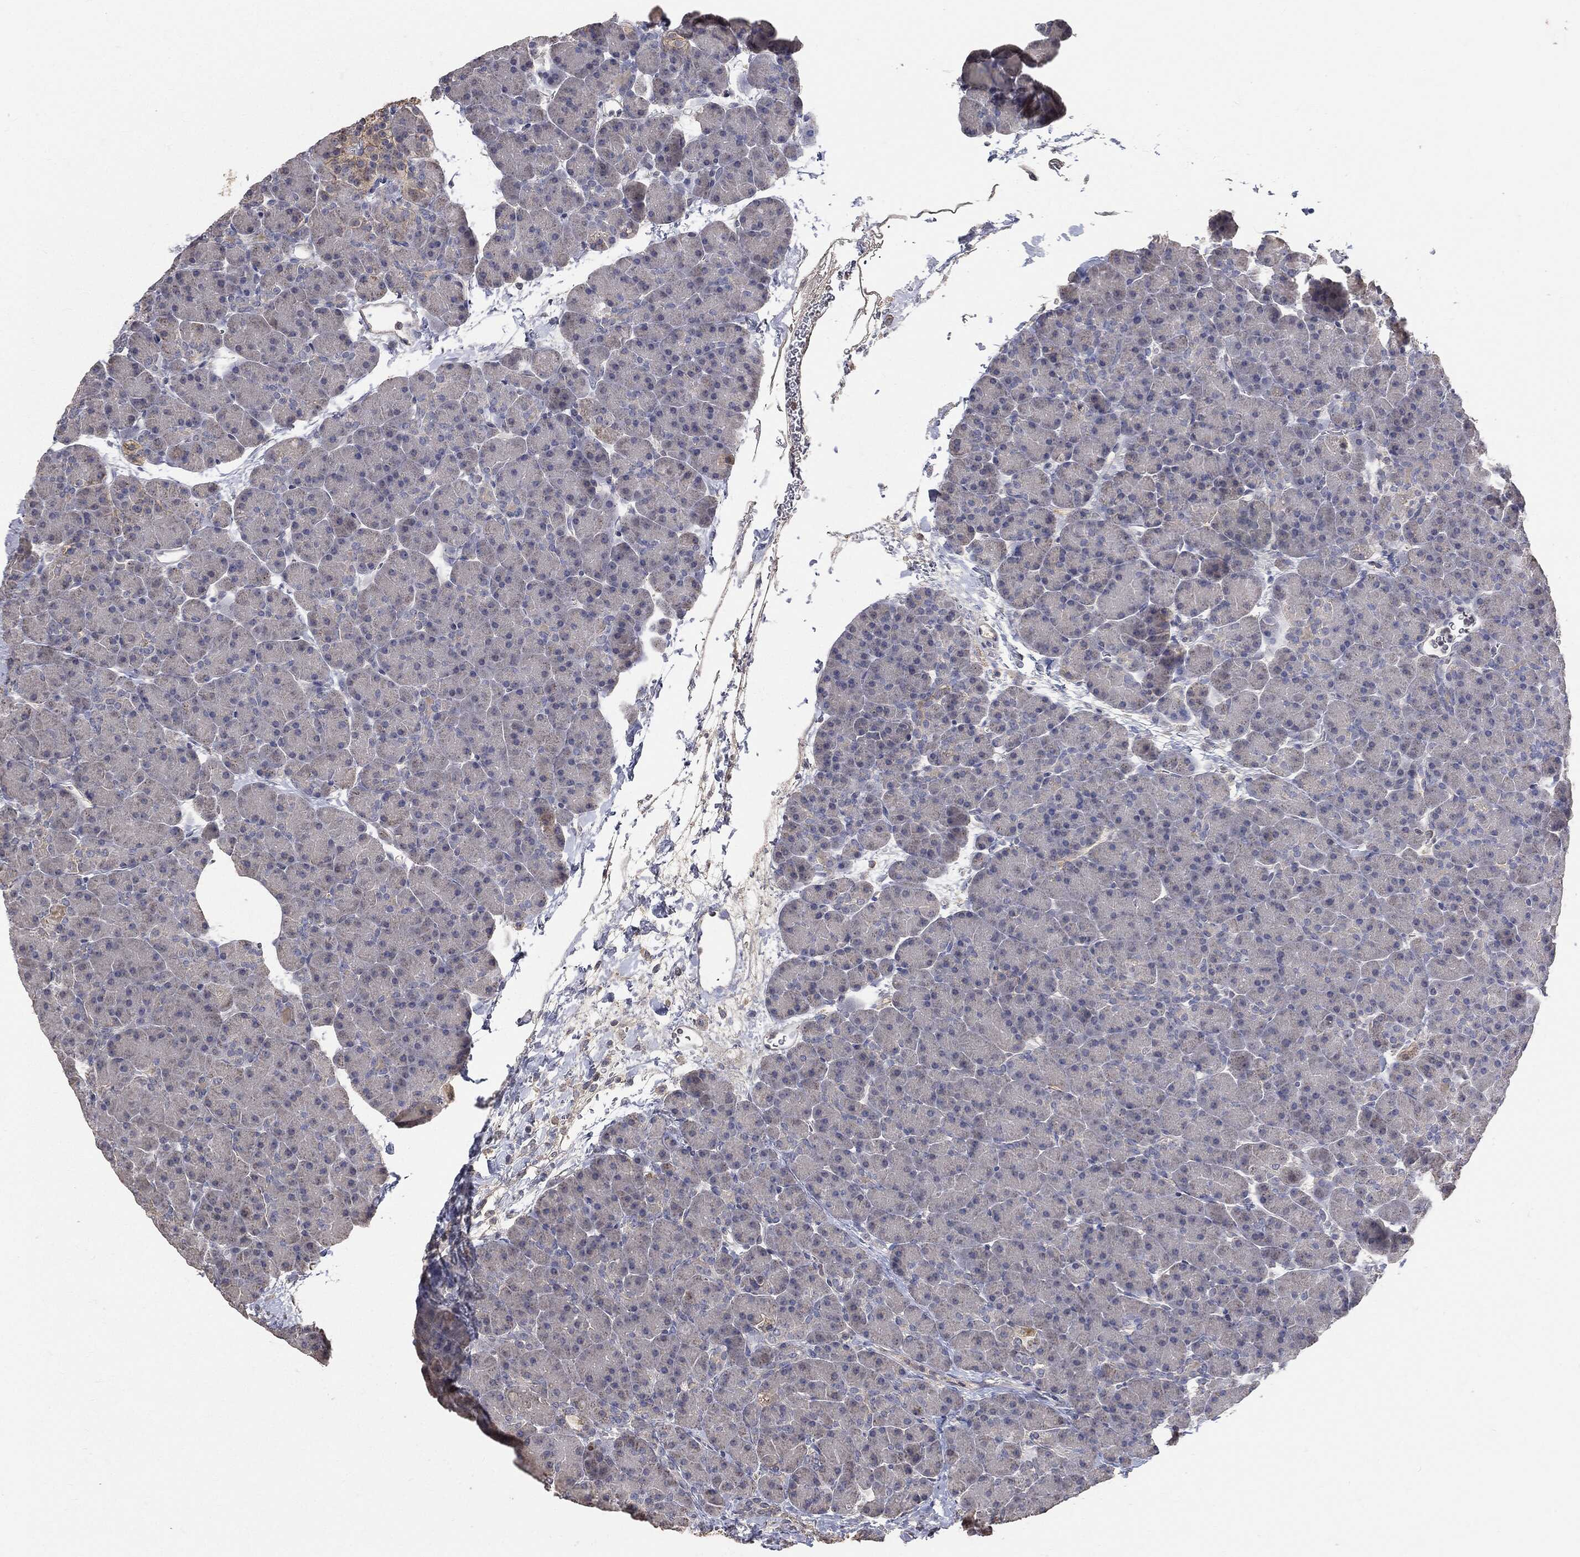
{"staining": {"intensity": "negative", "quantity": "none", "location": "none"}, "tissue": "pancreas", "cell_type": "Exocrine glandular cells", "image_type": "normal", "snomed": [{"axis": "morphology", "description": "Normal tissue, NOS"}, {"axis": "topography", "description": "Pancreas"}], "caption": "Immunohistochemistry (IHC) image of benign pancreas: human pancreas stained with DAB (3,3'-diaminobenzidine) reveals no significant protein positivity in exocrine glandular cells. (DAB (3,3'-diaminobenzidine) IHC, high magnification).", "gene": "SNAP25", "patient": {"sex": "female", "age": 44}}